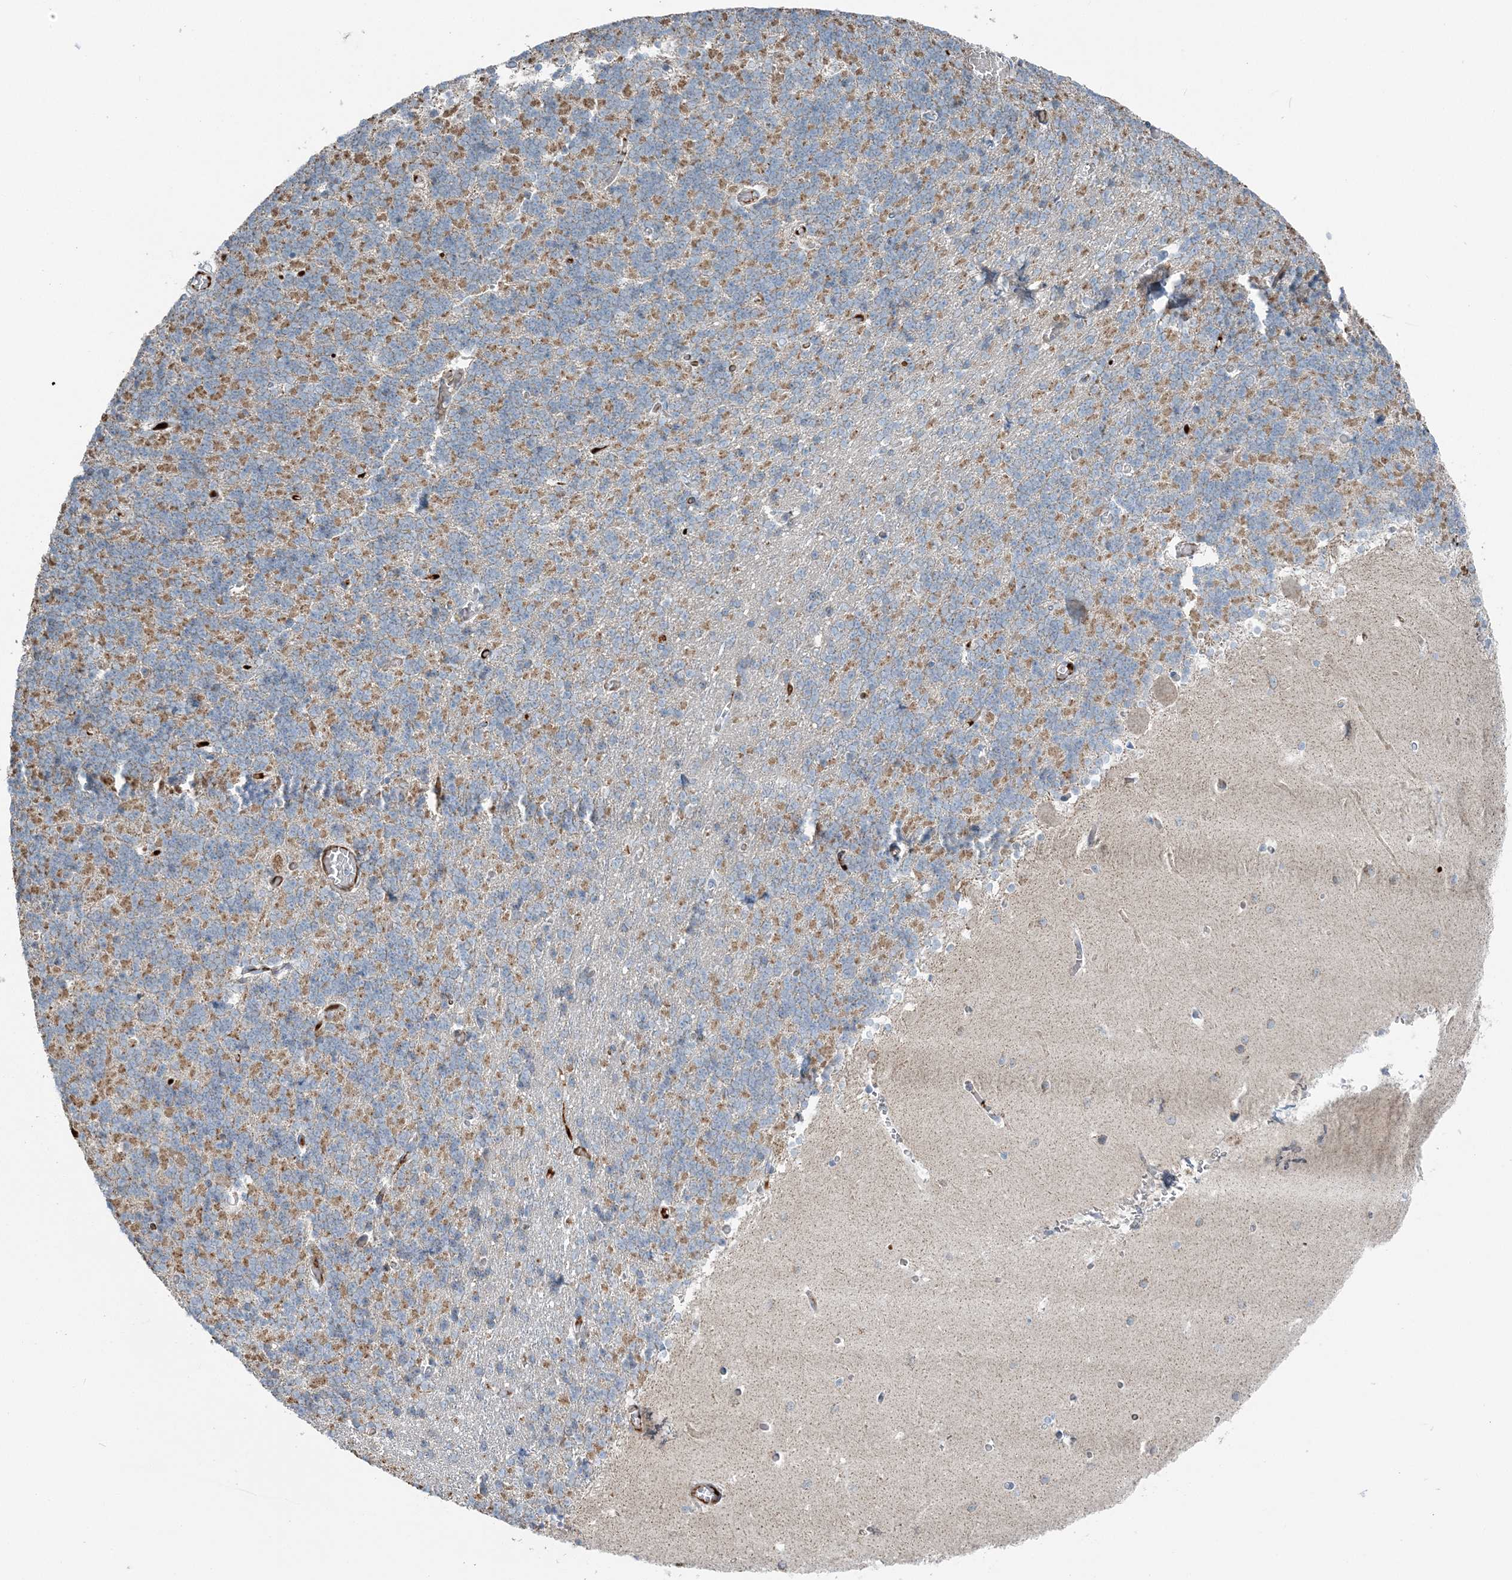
{"staining": {"intensity": "moderate", "quantity": "25%-75%", "location": "cytoplasmic/membranous"}, "tissue": "cerebellum", "cell_type": "Cells in granular layer", "image_type": "normal", "snomed": [{"axis": "morphology", "description": "Normal tissue, NOS"}, {"axis": "topography", "description": "Cerebellum"}], "caption": "Immunohistochemistry (IHC) histopathology image of benign human cerebellum stained for a protein (brown), which exhibits medium levels of moderate cytoplasmic/membranous positivity in approximately 25%-75% of cells in granular layer.", "gene": "SLC22A16", "patient": {"sex": "male", "age": 37}}